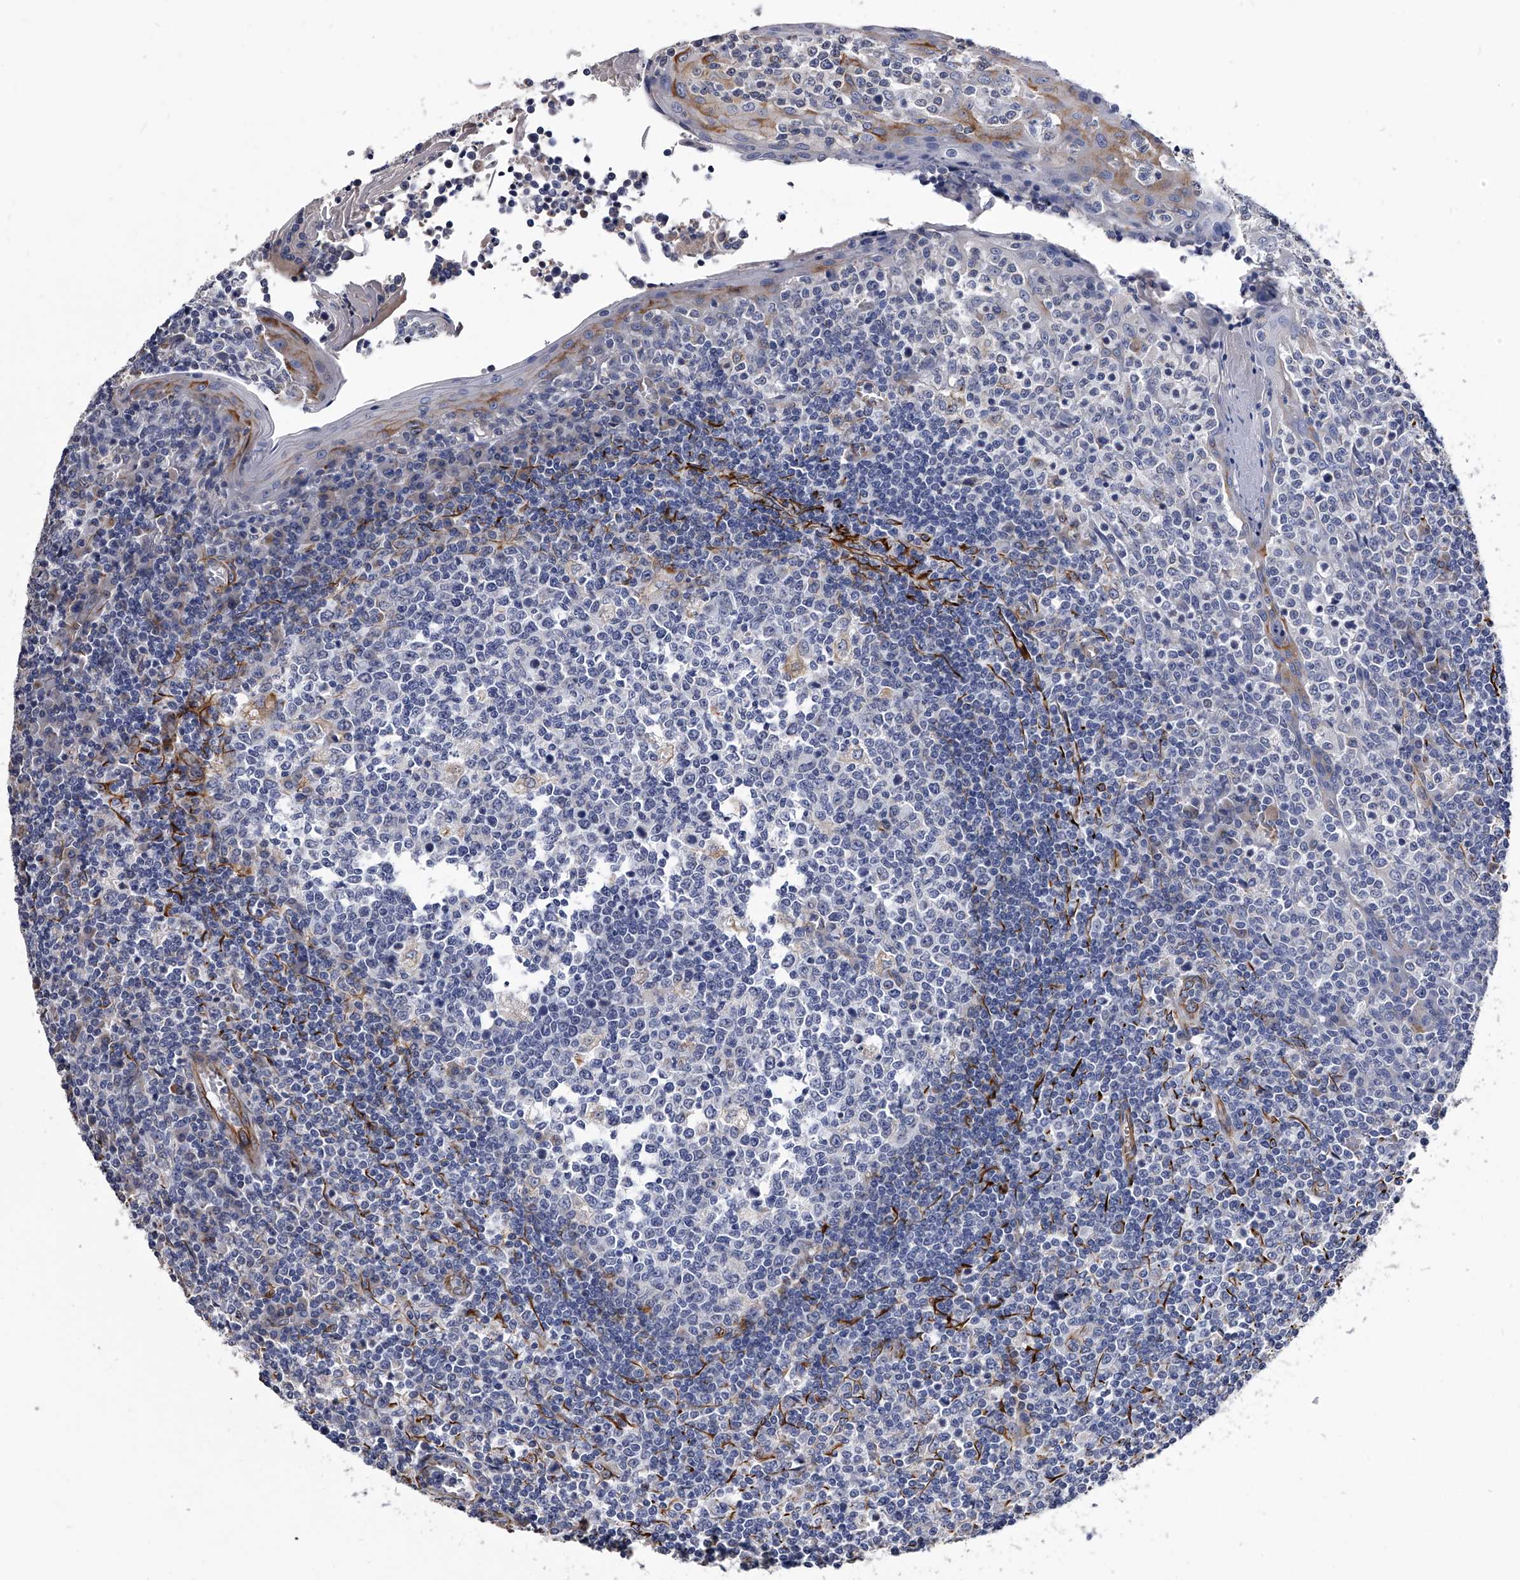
{"staining": {"intensity": "negative", "quantity": "none", "location": "none"}, "tissue": "tonsil", "cell_type": "Germinal center cells", "image_type": "normal", "snomed": [{"axis": "morphology", "description": "Normal tissue, NOS"}, {"axis": "topography", "description": "Tonsil"}], "caption": "The photomicrograph reveals no significant expression in germinal center cells of tonsil.", "gene": "EFCAB7", "patient": {"sex": "female", "age": 19}}